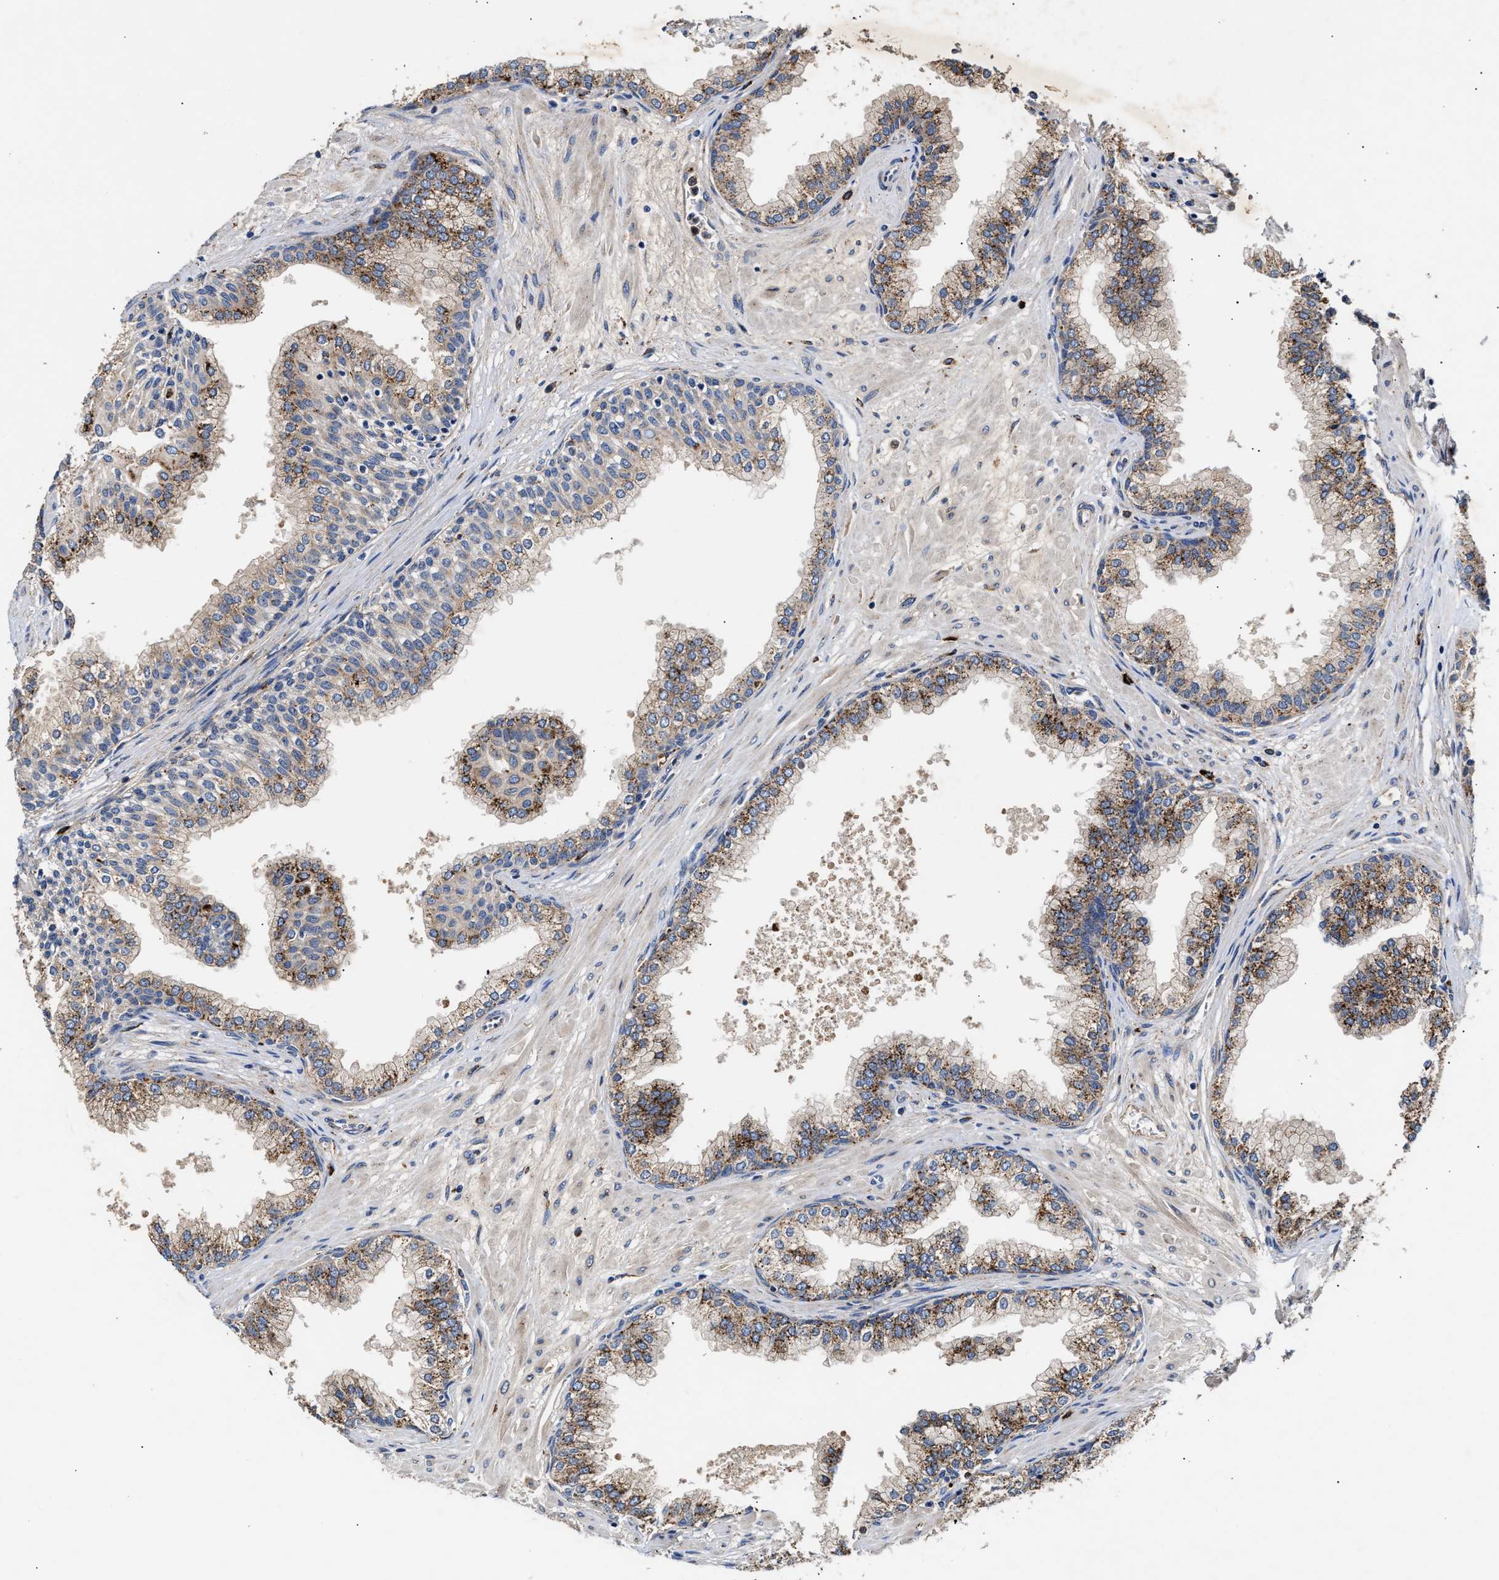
{"staining": {"intensity": "moderate", "quantity": ">75%", "location": "cytoplasmic/membranous"}, "tissue": "prostate", "cell_type": "Glandular cells", "image_type": "normal", "snomed": [{"axis": "morphology", "description": "Normal tissue, NOS"}, {"axis": "morphology", "description": "Urothelial carcinoma, Low grade"}, {"axis": "topography", "description": "Urinary bladder"}, {"axis": "topography", "description": "Prostate"}], "caption": "Protein analysis of normal prostate shows moderate cytoplasmic/membranous positivity in about >75% of glandular cells.", "gene": "CCDC146", "patient": {"sex": "male", "age": 60}}